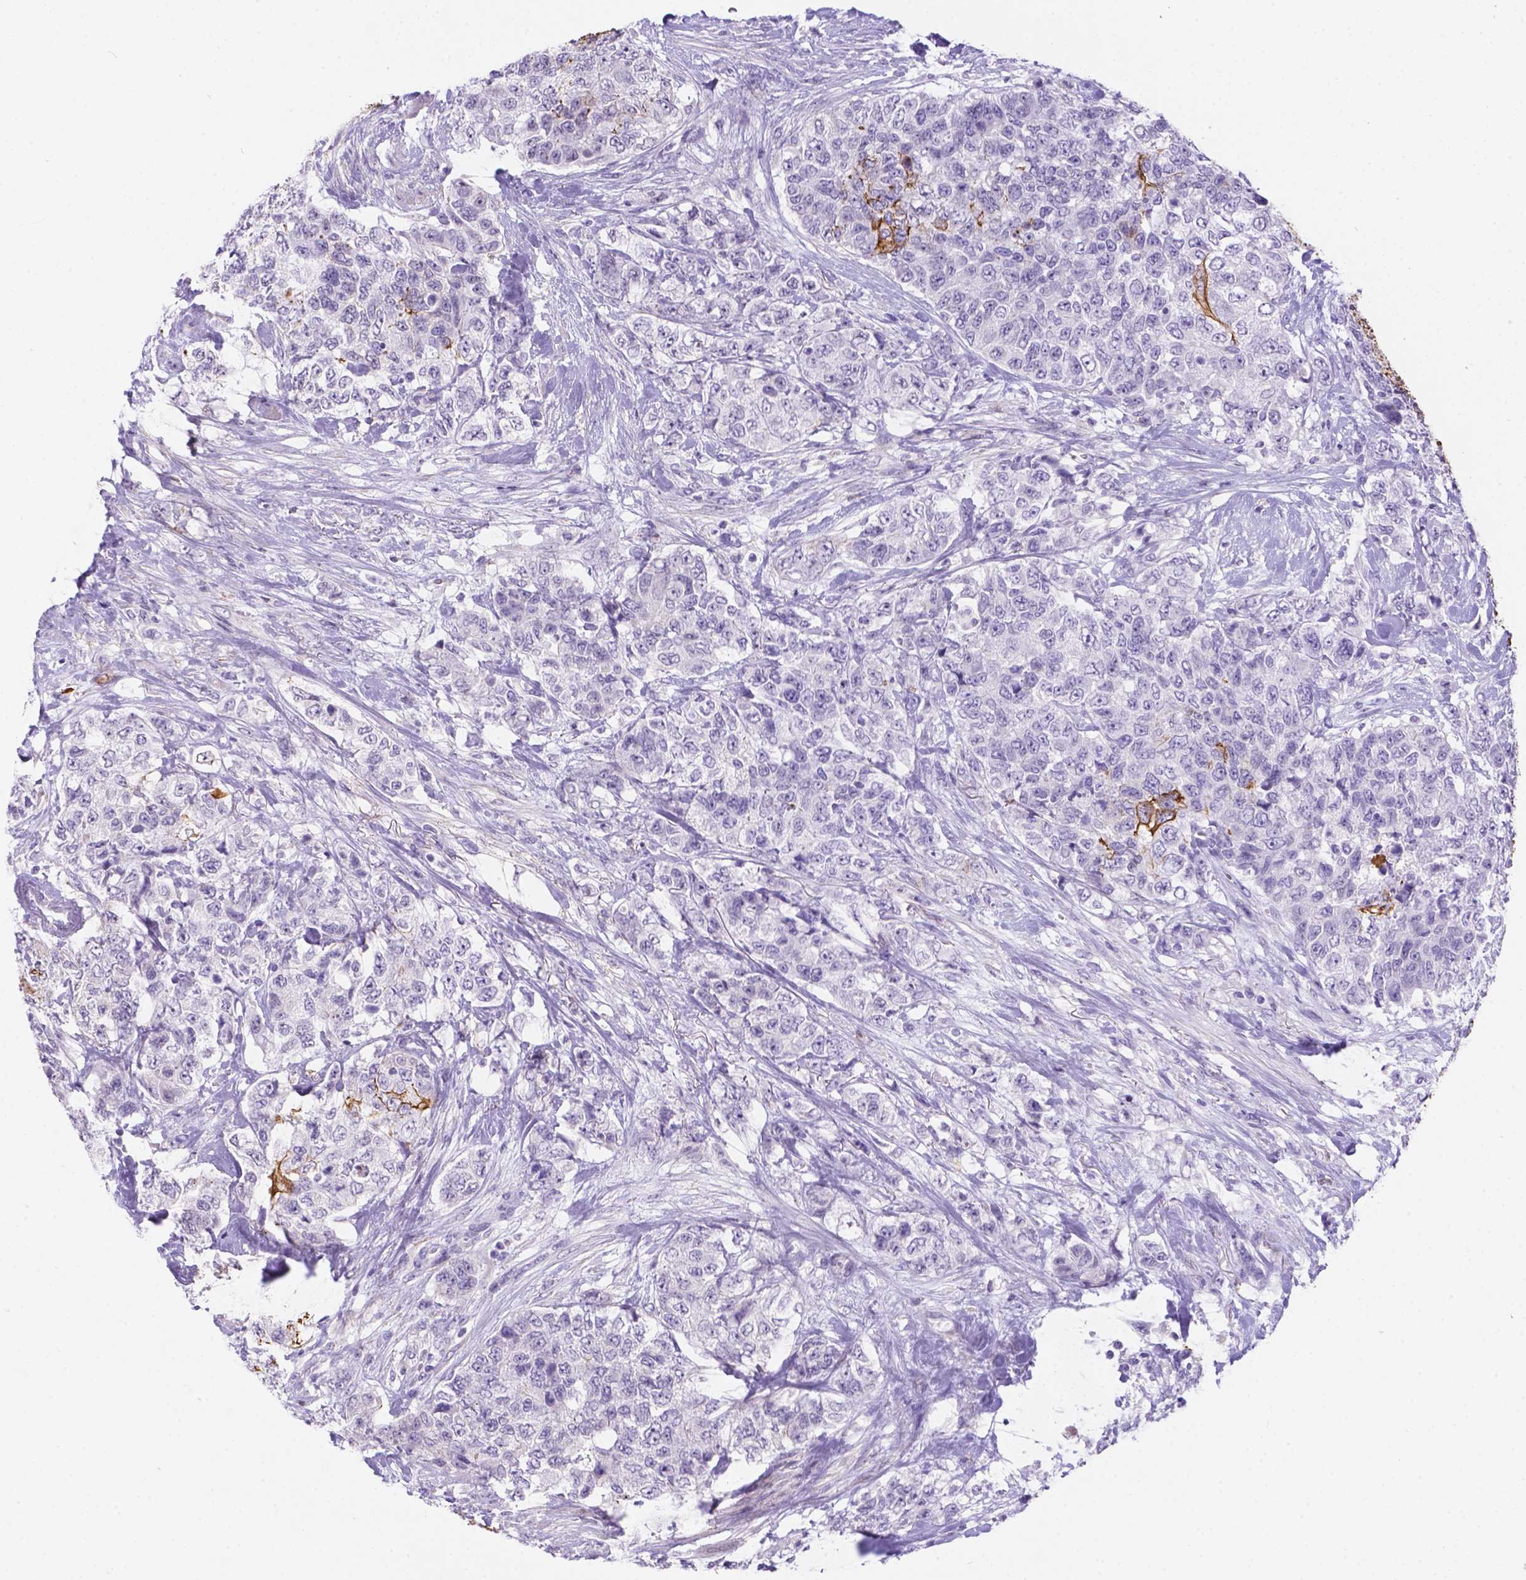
{"staining": {"intensity": "strong", "quantity": "<25%", "location": "cytoplasmic/membranous"}, "tissue": "urothelial cancer", "cell_type": "Tumor cells", "image_type": "cancer", "snomed": [{"axis": "morphology", "description": "Urothelial carcinoma, High grade"}, {"axis": "topography", "description": "Urinary bladder"}], "caption": "Urothelial cancer stained with a protein marker exhibits strong staining in tumor cells.", "gene": "DMWD", "patient": {"sex": "female", "age": 78}}